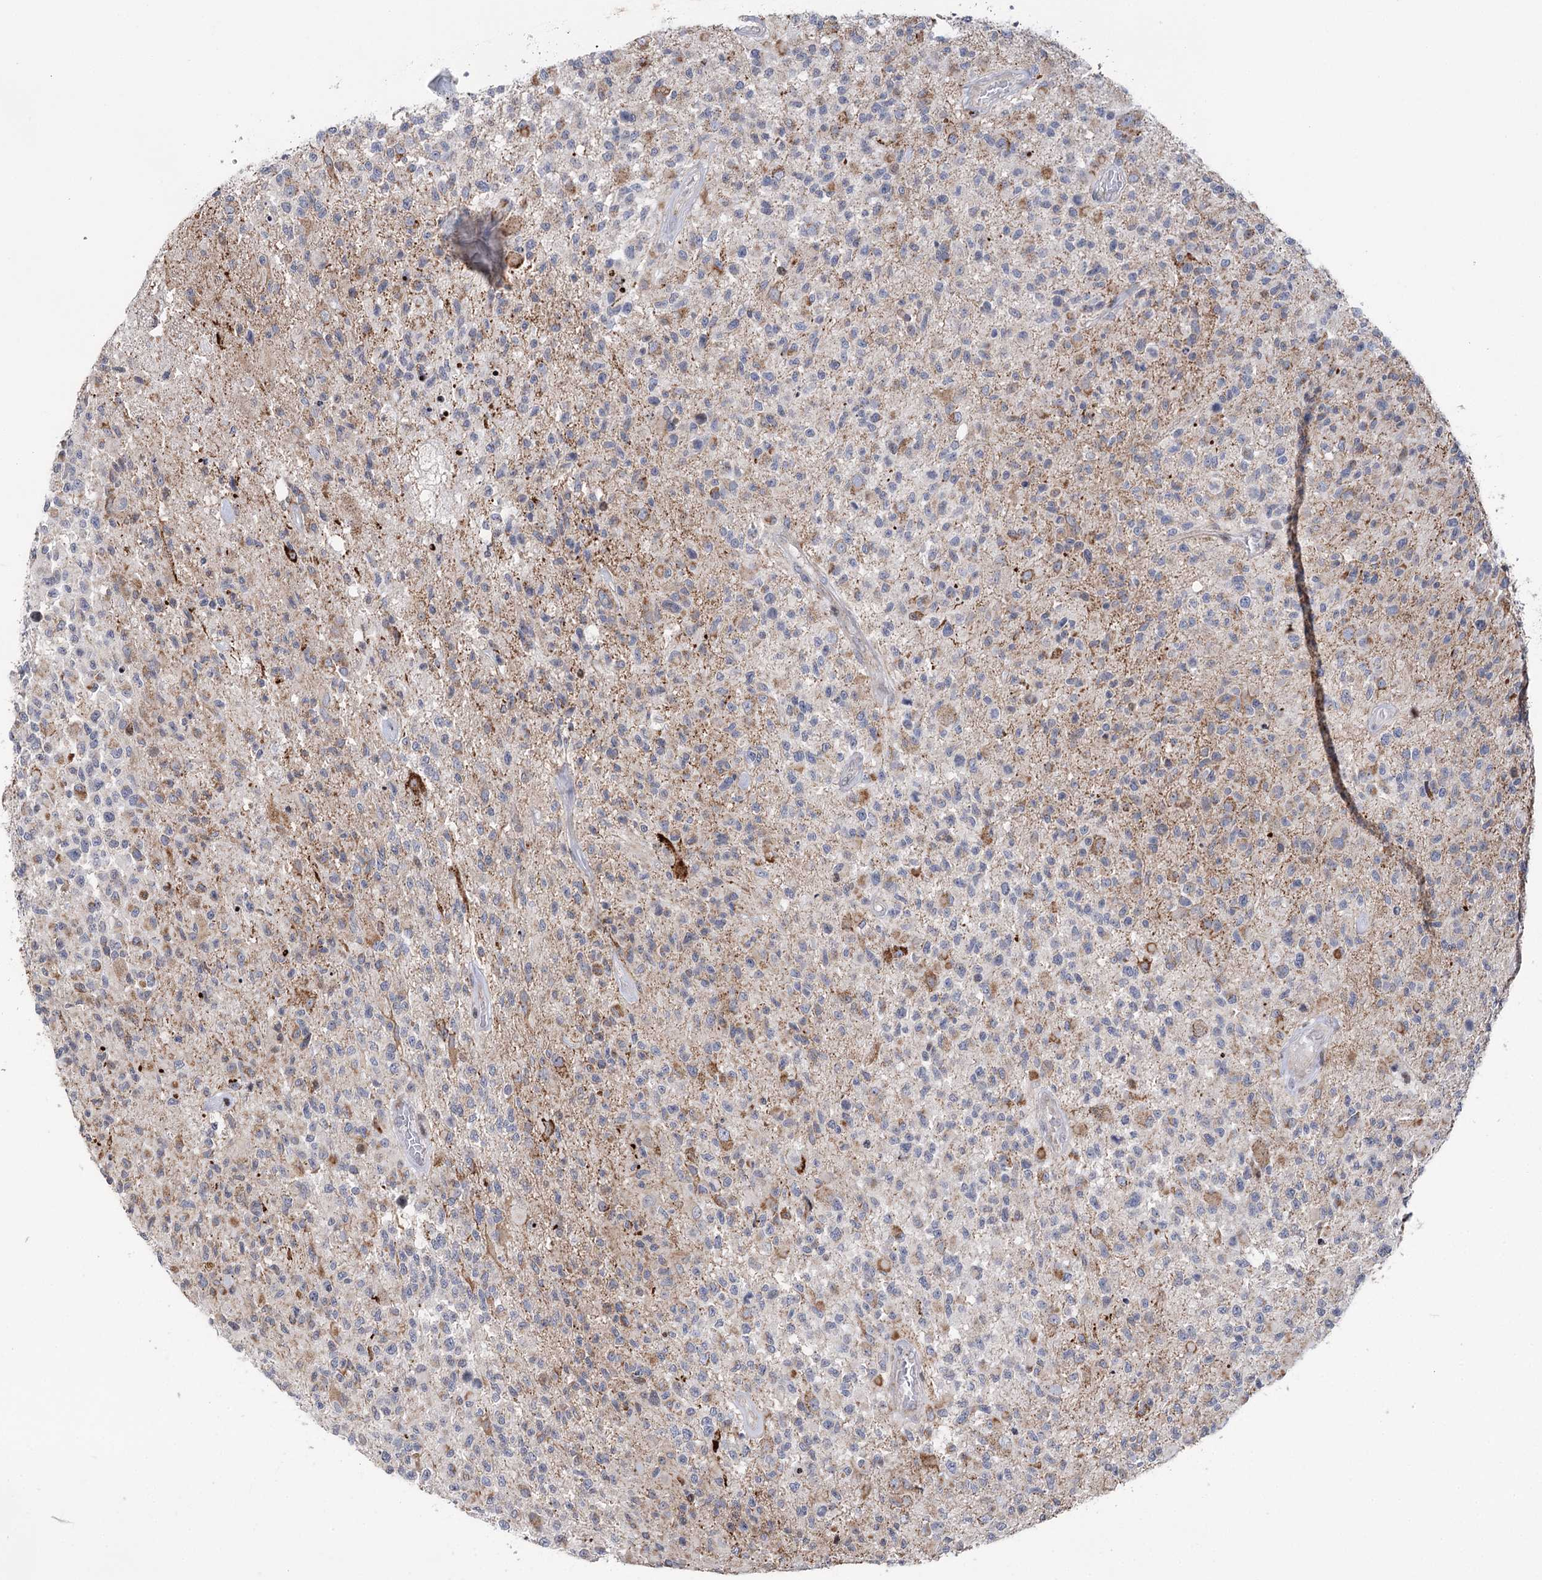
{"staining": {"intensity": "moderate", "quantity": "<25%", "location": "cytoplasmic/membranous"}, "tissue": "glioma", "cell_type": "Tumor cells", "image_type": "cancer", "snomed": [{"axis": "morphology", "description": "Glioma, malignant, High grade"}, {"axis": "morphology", "description": "Glioblastoma, NOS"}, {"axis": "topography", "description": "Brain"}], "caption": "High-power microscopy captured an immunohistochemistry photomicrograph of glioma, revealing moderate cytoplasmic/membranous expression in approximately <25% of tumor cells.", "gene": "PTGR1", "patient": {"sex": "male", "age": 60}}